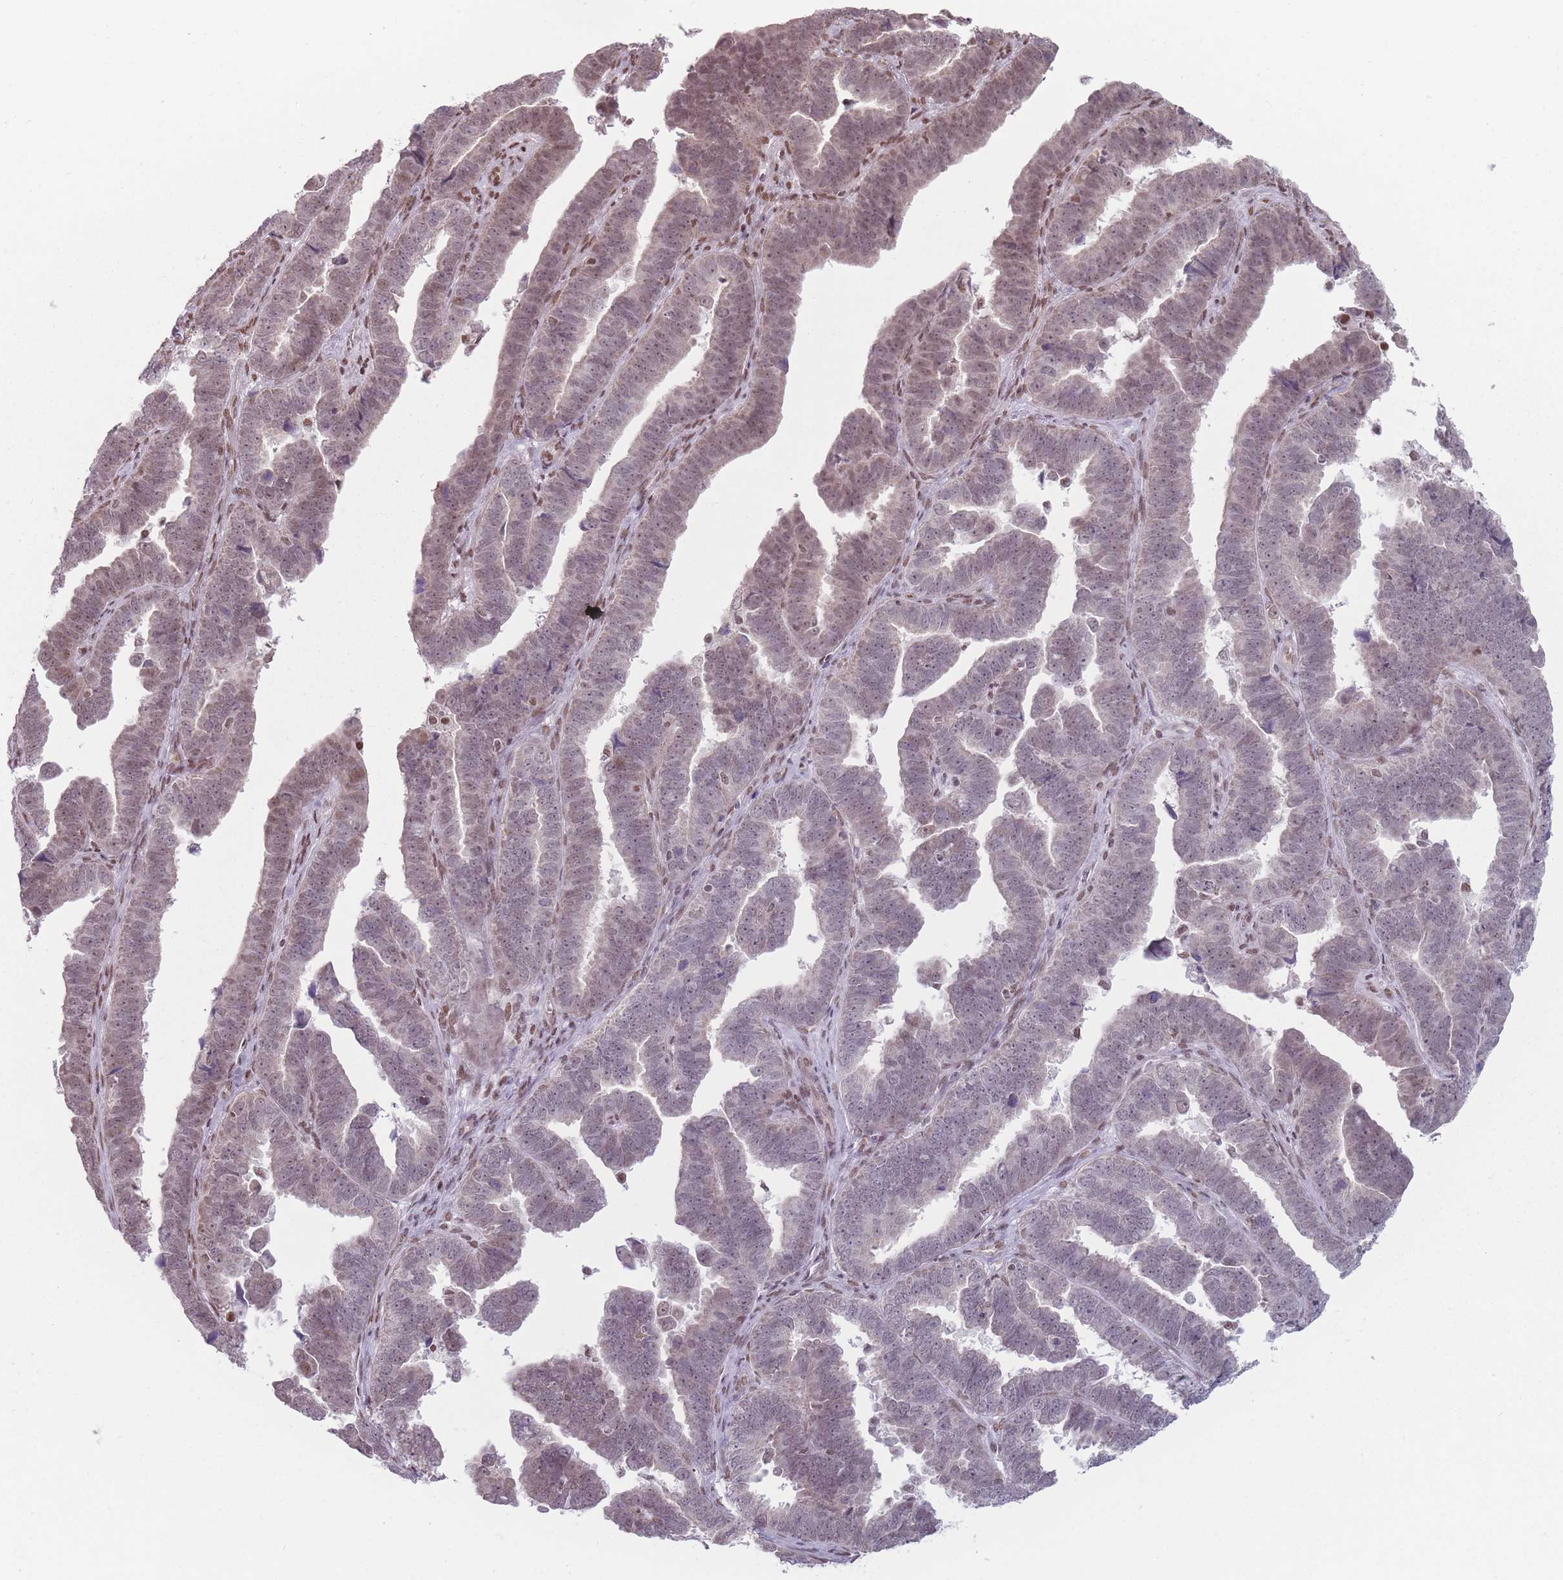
{"staining": {"intensity": "moderate", "quantity": "25%-75%", "location": "nuclear"}, "tissue": "endometrial cancer", "cell_type": "Tumor cells", "image_type": "cancer", "snomed": [{"axis": "morphology", "description": "Adenocarcinoma, NOS"}, {"axis": "topography", "description": "Endometrium"}], "caption": "Endometrial cancer (adenocarcinoma) stained with a protein marker exhibits moderate staining in tumor cells.", "gene": "SH3BGRL2", "patient": {"sex": "female", "age": 75}}